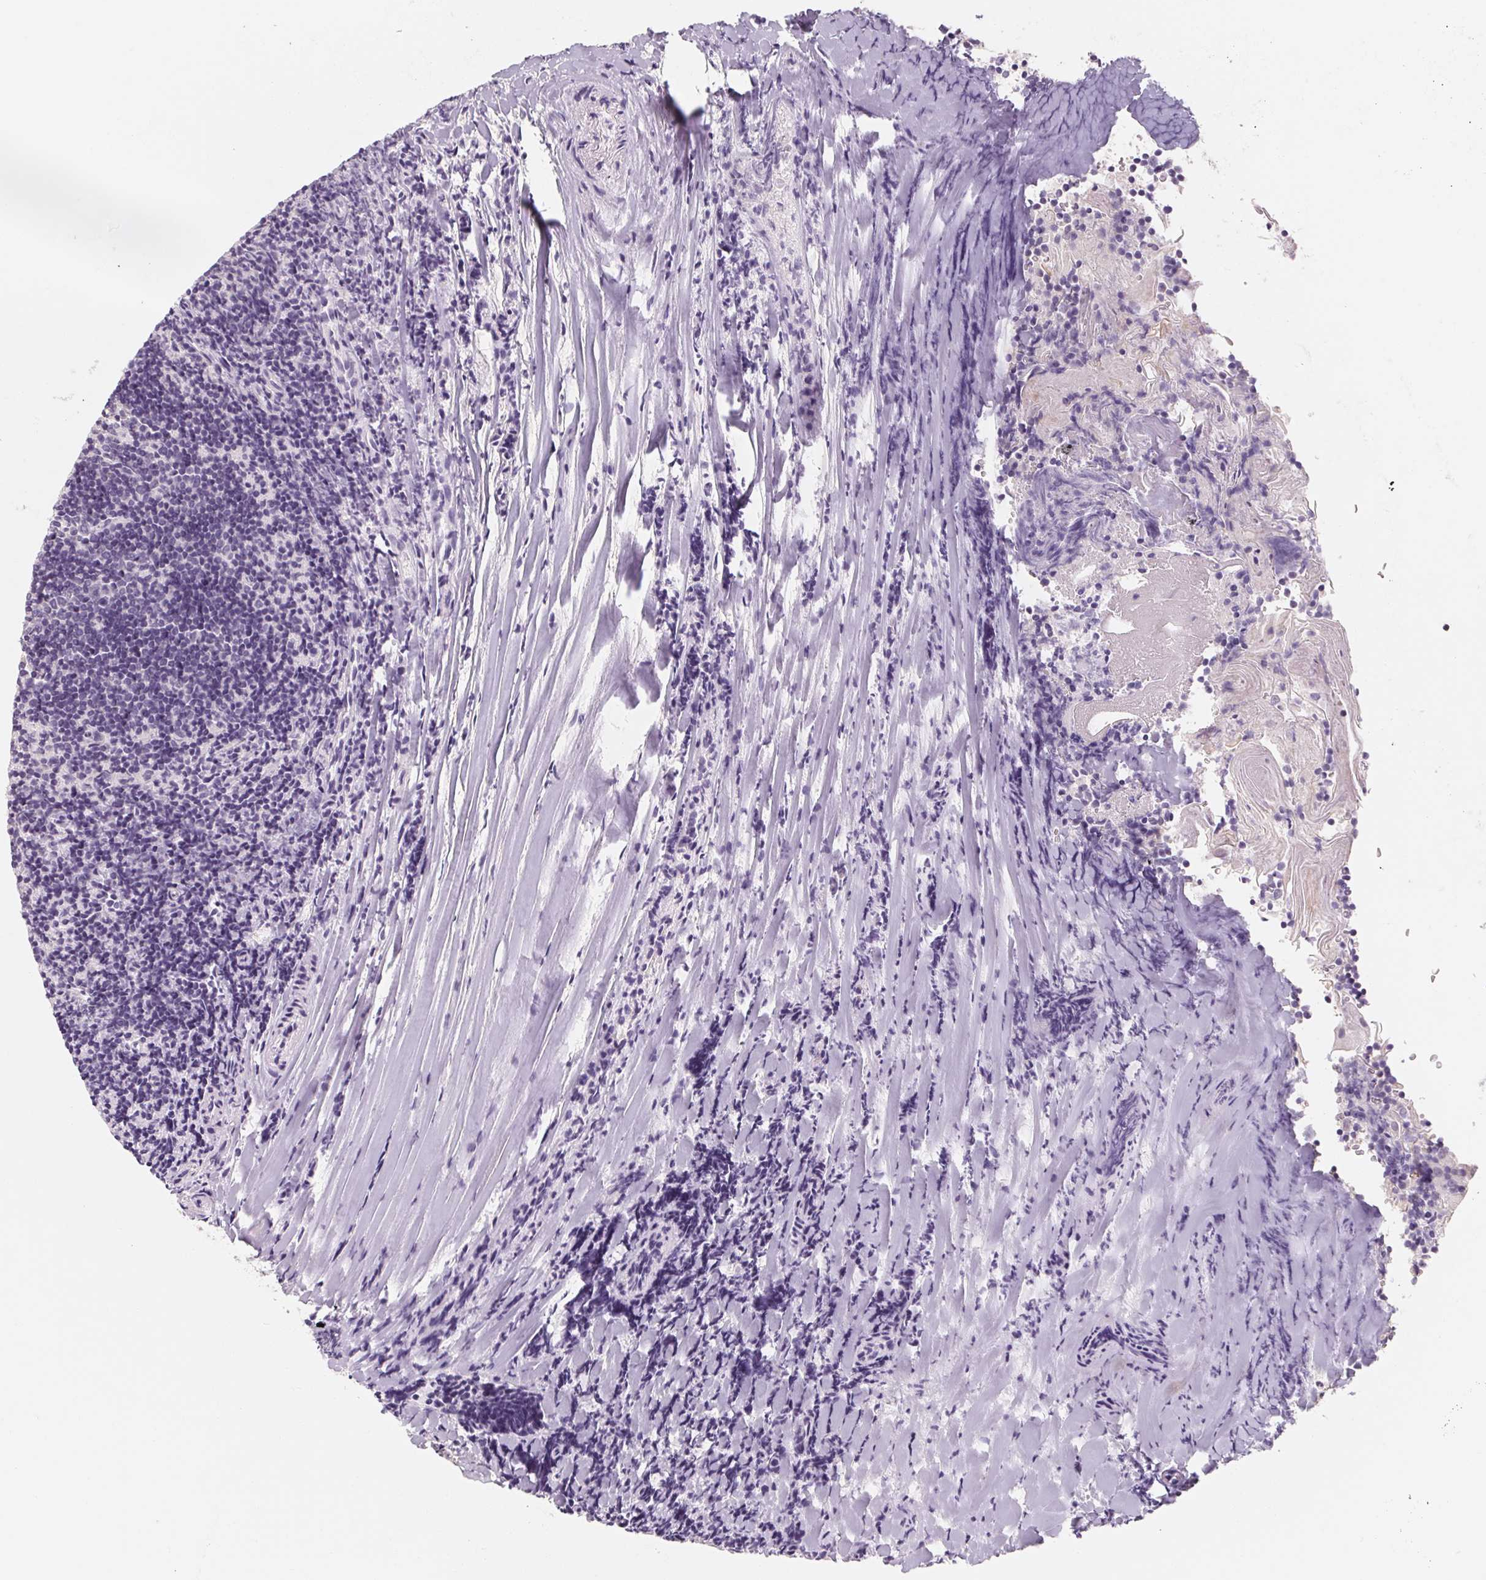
{"staining": {"intensity": "negative", "quantity": "none", "location": "none"}, "tissue": "tonsil", "cell_type": "Germinal center cells", "image_type": "normal", "snomed": [{"axis": "morphology", "description": "Normal tissue, NOS"}, {"axis": "topography", "description": "Tonsil"}], "caption": "There is no significant positivity in germinal center cells of tonsil.", "gene": "CAPZA3", "patient": {"sex": "female", "age": 10}}